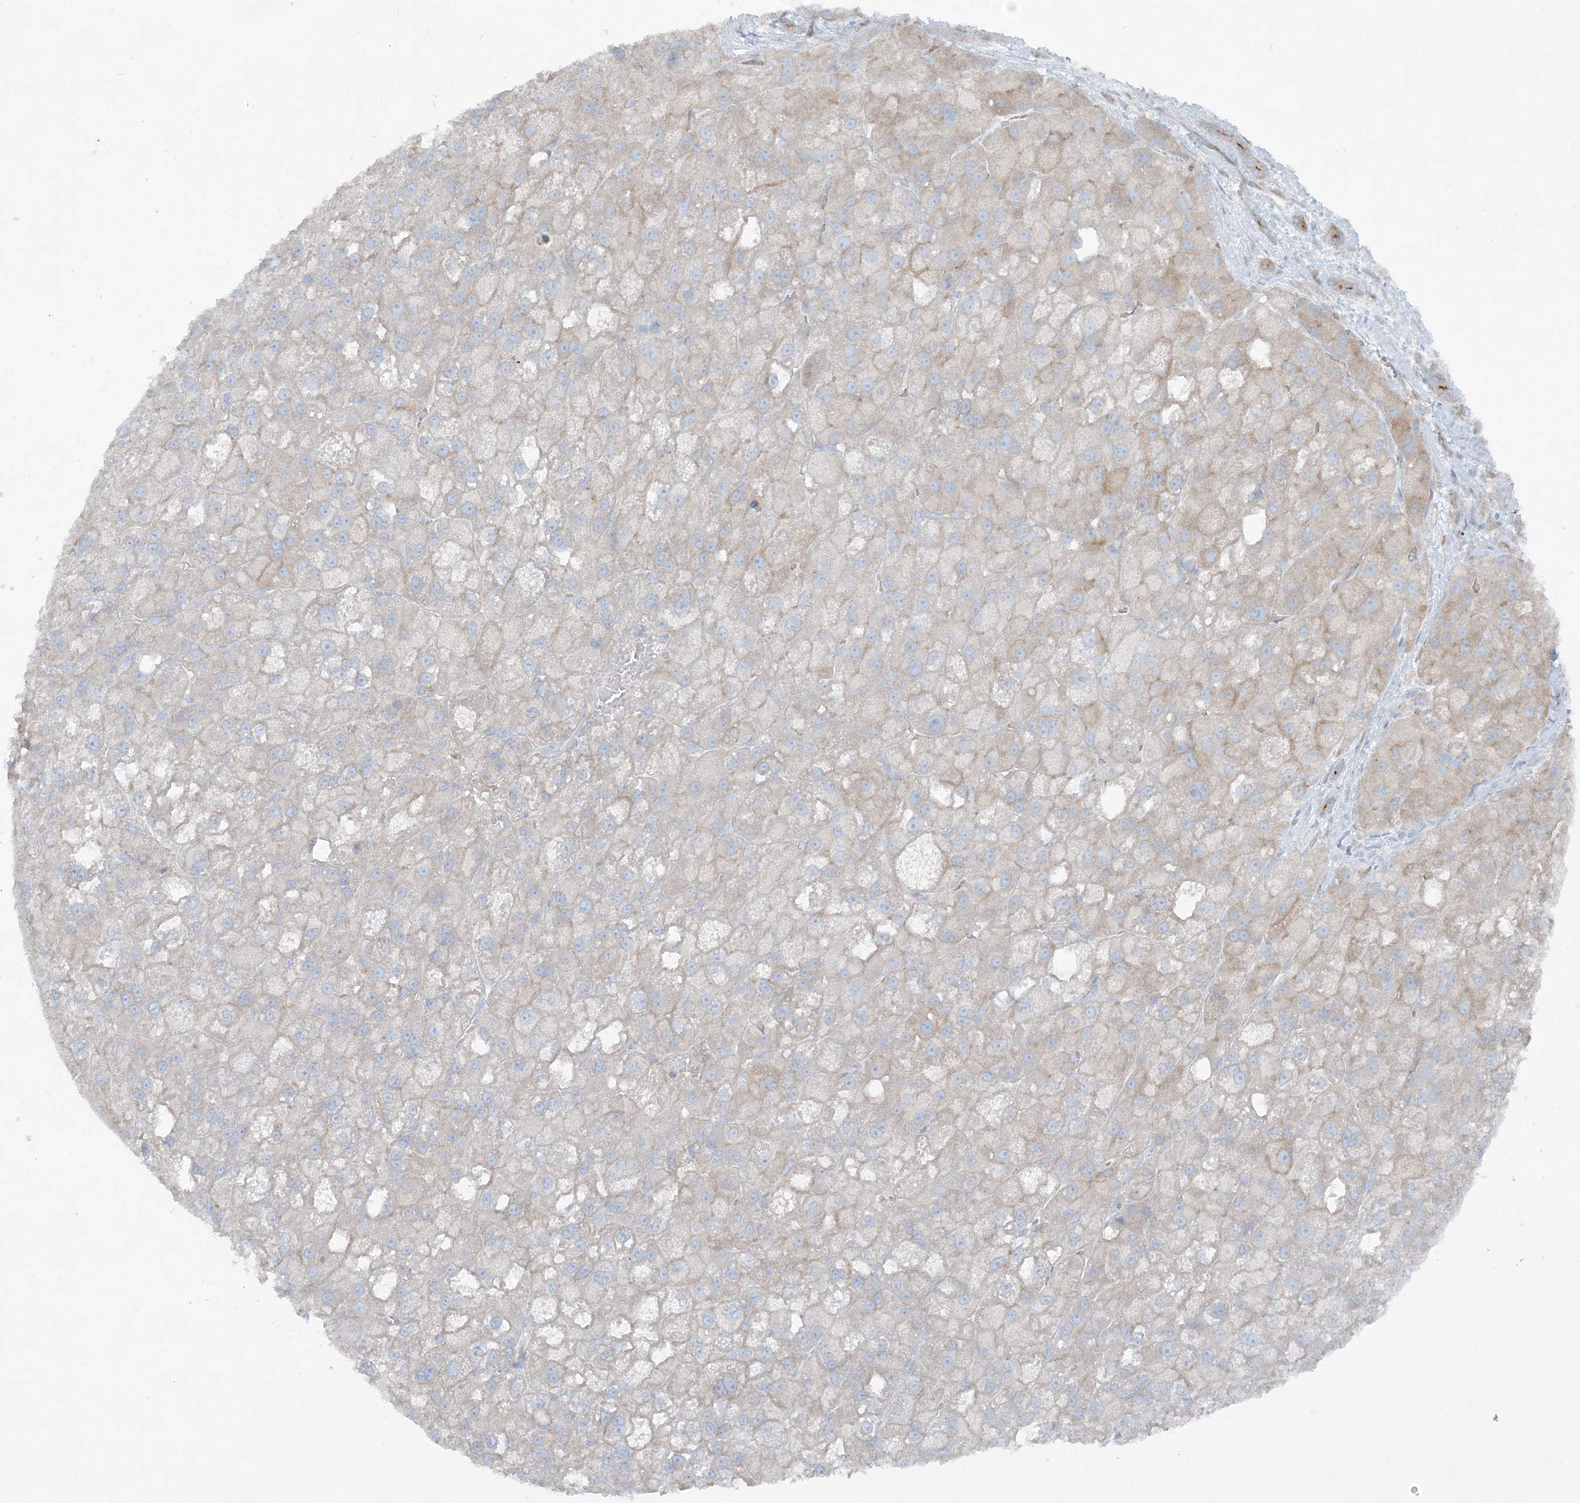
{"staining": {"intensity": "negative", "quantity": "none", "location": "none"}, "tissue": "liver cancer", "cell_type": "Tumor cells", "image_type": "cancer", "snomed": [{"axis": "morphology", "description": "Carcinoma, Hepatocellular, NOS"}, {"axis": "topography", "description": "Liver"}], "caption": "Tumor cells show no significant protein positivity in liver hepatocellular carcinoma.", "gene": "ATP11A", "patient": {"sex": "male", "age": 57}}